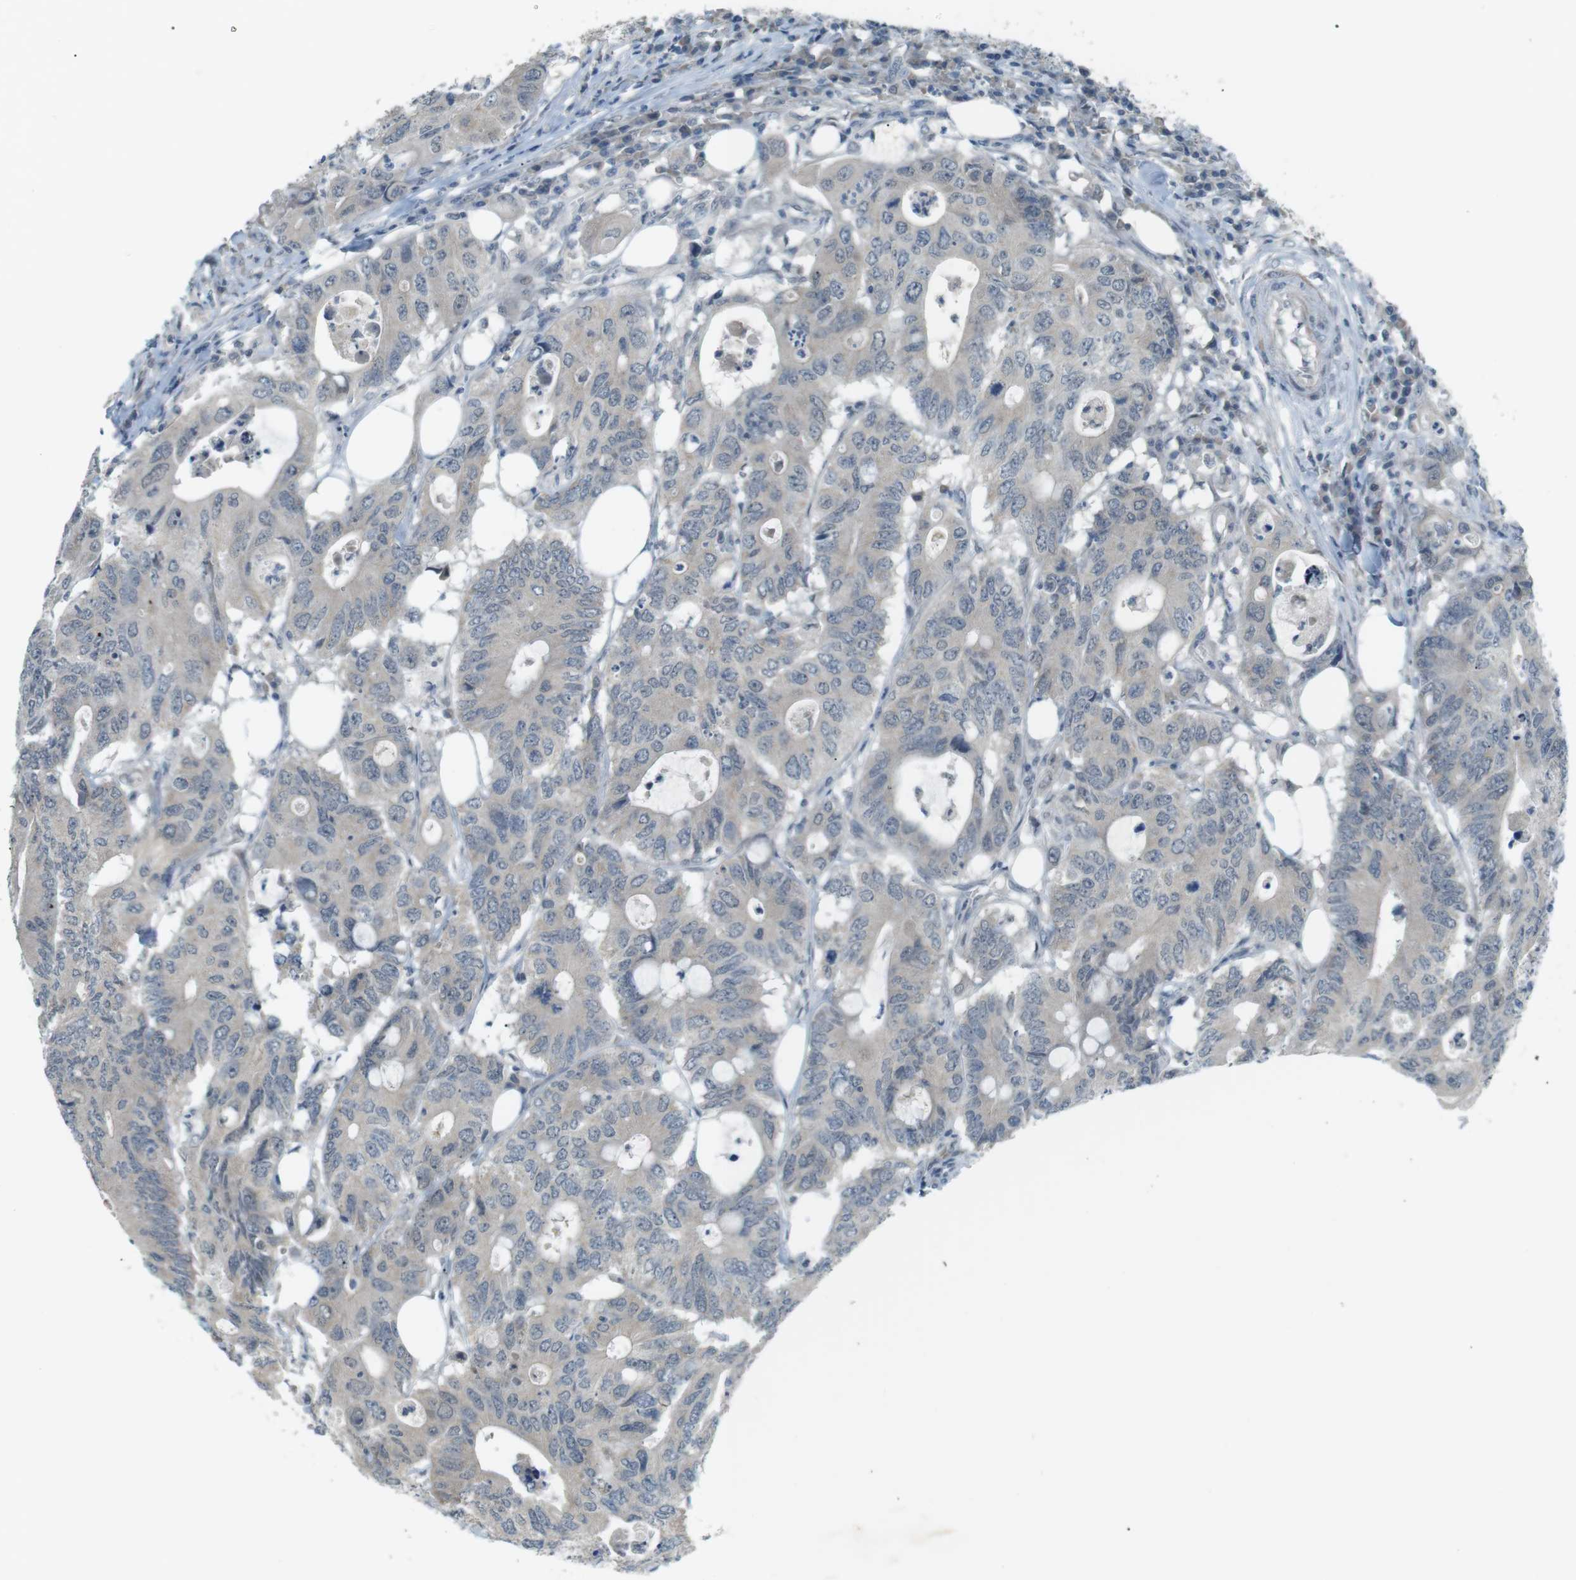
{"staining": {"intensity": "negative", "quantity": "none", "location": "none"}, "tissue": "colorectal cancer", "cell_type": "Tumor cells", "image_type": "cancer", "snomed": [{"axis": "morphology", "description": "Adenocarcinoma, NOS"}, {"axis": "topography", "description": "Colon"}], "caption": "The micrograph reveals no staining of tumor cells in adenocarcinoma (colorectal).", "gene": "RTN3", "patient": {"sex": "male", "age": 71}}